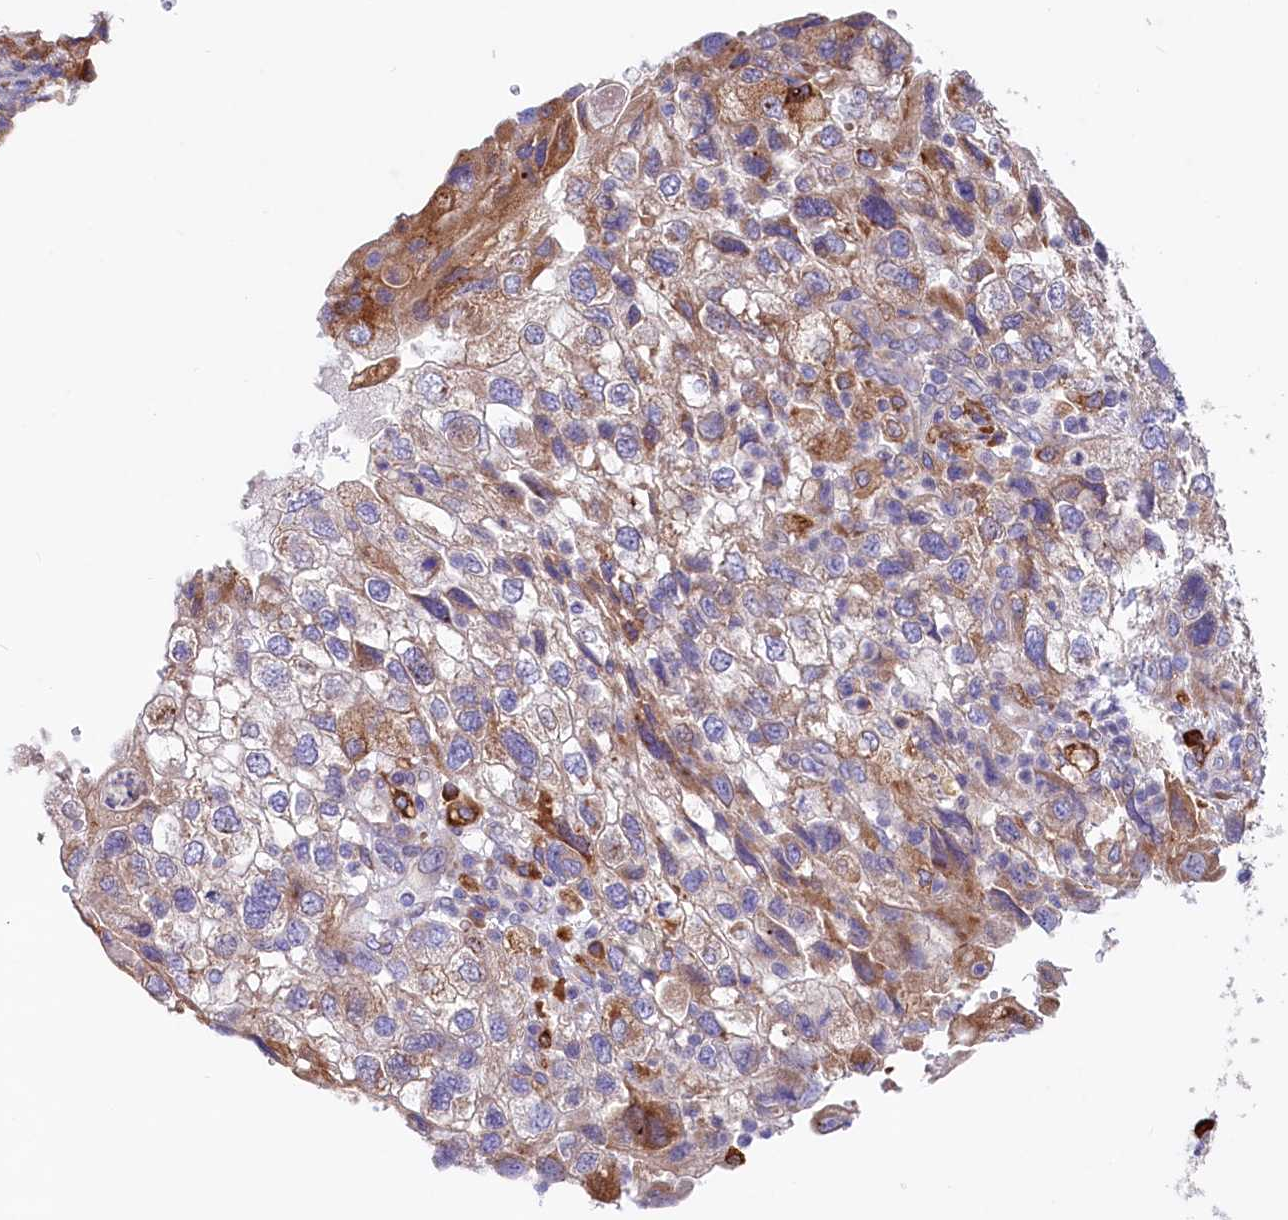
{"staining": {"intensity": "moderate", "quantity": ">75%", "location": "cytoplasmic/membranous"}, "tissue": "endometrial cancer", "cell_type": "Tumor cells", "image_type": "cancer", "snomed": [{"axis": "morphology", "description": "Adenocarcinoma, NOS"}, {"axis": "topography", "description": "Endometrium"}], "caption": "A photomicrograph of human adenocarcinoma (endometrial) stained for a protein demonstrates moderate cytoplasmic/membranous brown staining in tumor cells.", "gene": "CHID1", "patient": {"sex": "female", "age": 49}}